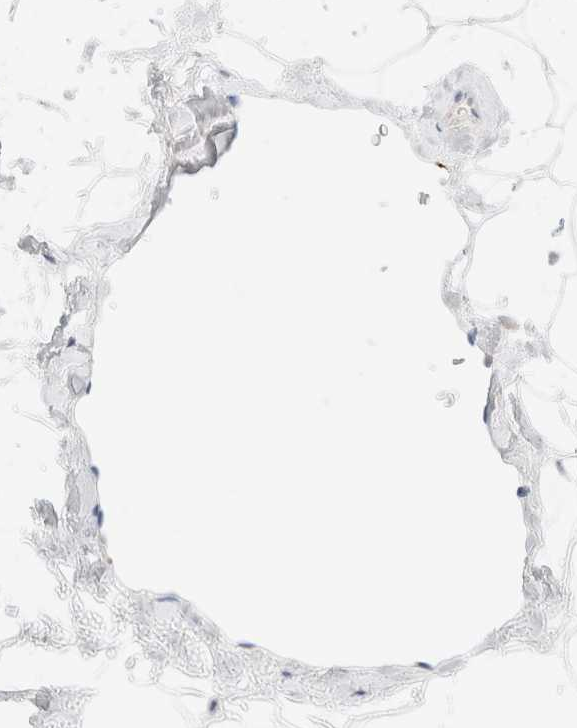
{"staining": {"intensity": "negative", "quantity": "none", "location": "none"}, "tissue": "adipose tissue", "cell_type": "Adipocytes", "image_type": "normal", "snomed": [{"axis": "morphology", "description": "Normal tissue, NOS"}, {"axis": "morphology", "description": "Fibrosis, NOS"}, {"axis": "topography", "description": "Breast"}, {"axis": "topography", "description": "Adipose tissue"}], "caption": "Immunohistochemical staining of unremarkable adipose tissue displays no significant positivity in adipocytes. (Stains: DAB (3,3'-diaminobenzidine) immunohistochemistry (IHC) with hematoxylin counter stain, Microscopy: brightfield microscopy at high magnification).", "gene": "SARM1", "patient": {"sex": "female", "age": 39}}